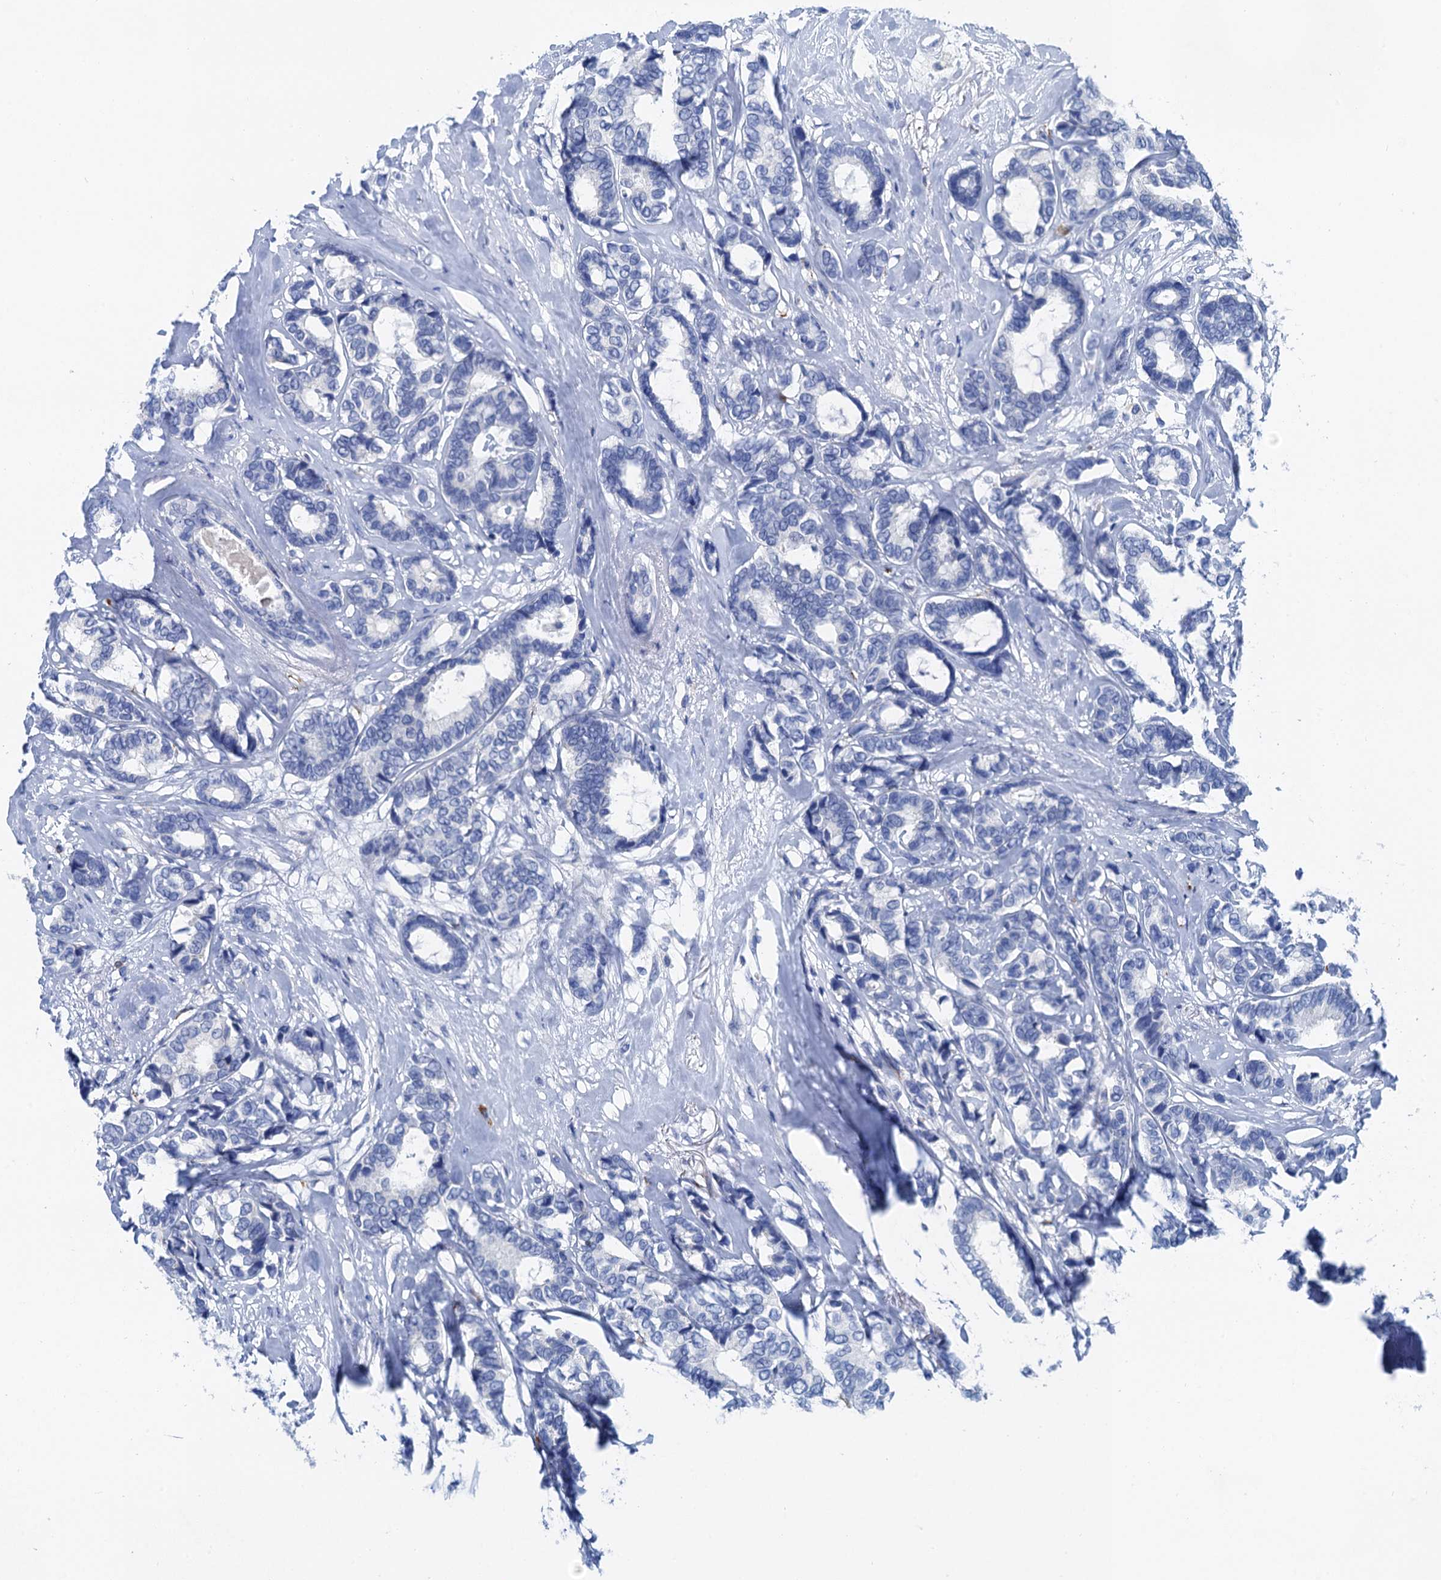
{"staining": {"intensity": "negative", "quantity": "none", "location": "none"}, "tissue": "breast cancer", "cell_type": "Tumor cells", "image_type": "cancer", "snomed": [{"axis": "morphology", "description": "Duct carcinoma"}, {"axis": "topography", "description": "Breast"}], "caption": "Tumor cells are negative for protein expression in human breast cancer (intraductal carcinoma). (Stains: DAB immunohistochemistry with hematoxylin counter stain, Microscopy: brightfield microscopy at high magnification).", "gene": "NLRP10", "patient": {"sex": "female", "age": 87}}